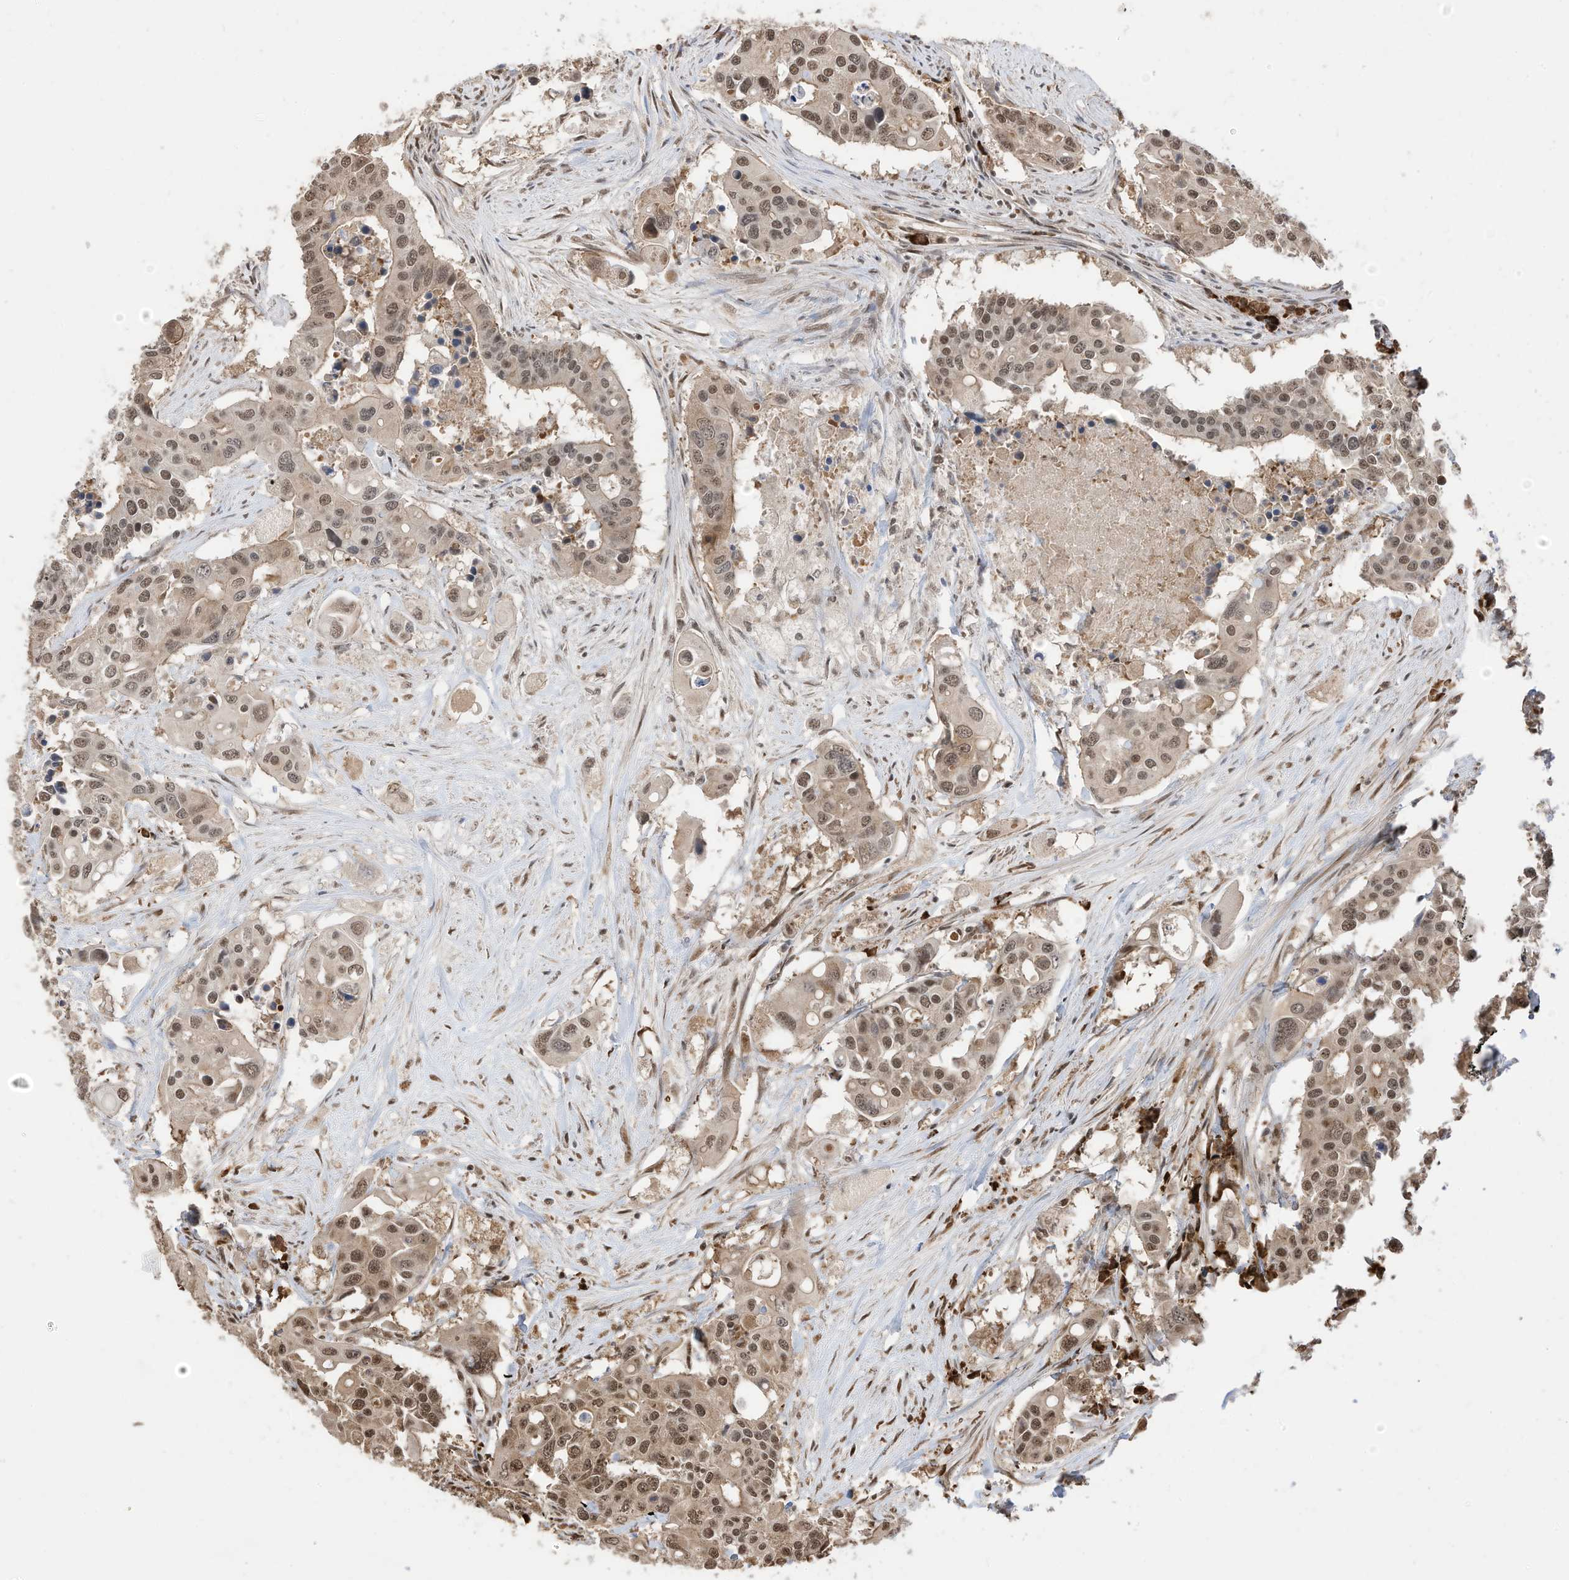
{"staining": {"intensity": "moderate", "quantity": ">75%", "location": "nuclear"}, "tissue": "colorectal cancer", "cell_type": "Tumor cells", "image_type": "cancer", "snomed": [{"axis": "morphology", "description": "Adenocarcinoma, NOS"}, {"axis": "topography", "description": "Colon"}], "caption": "High-power microscopy captured an immunohistochemistry (IHC) photomicrograph of colorectal adenocarcinoma, revealing moderate nuclear staining in approximately >75% of tumor cells.", "gene": "ZNF195", "patient": {"sex": "male", "age": 77}}